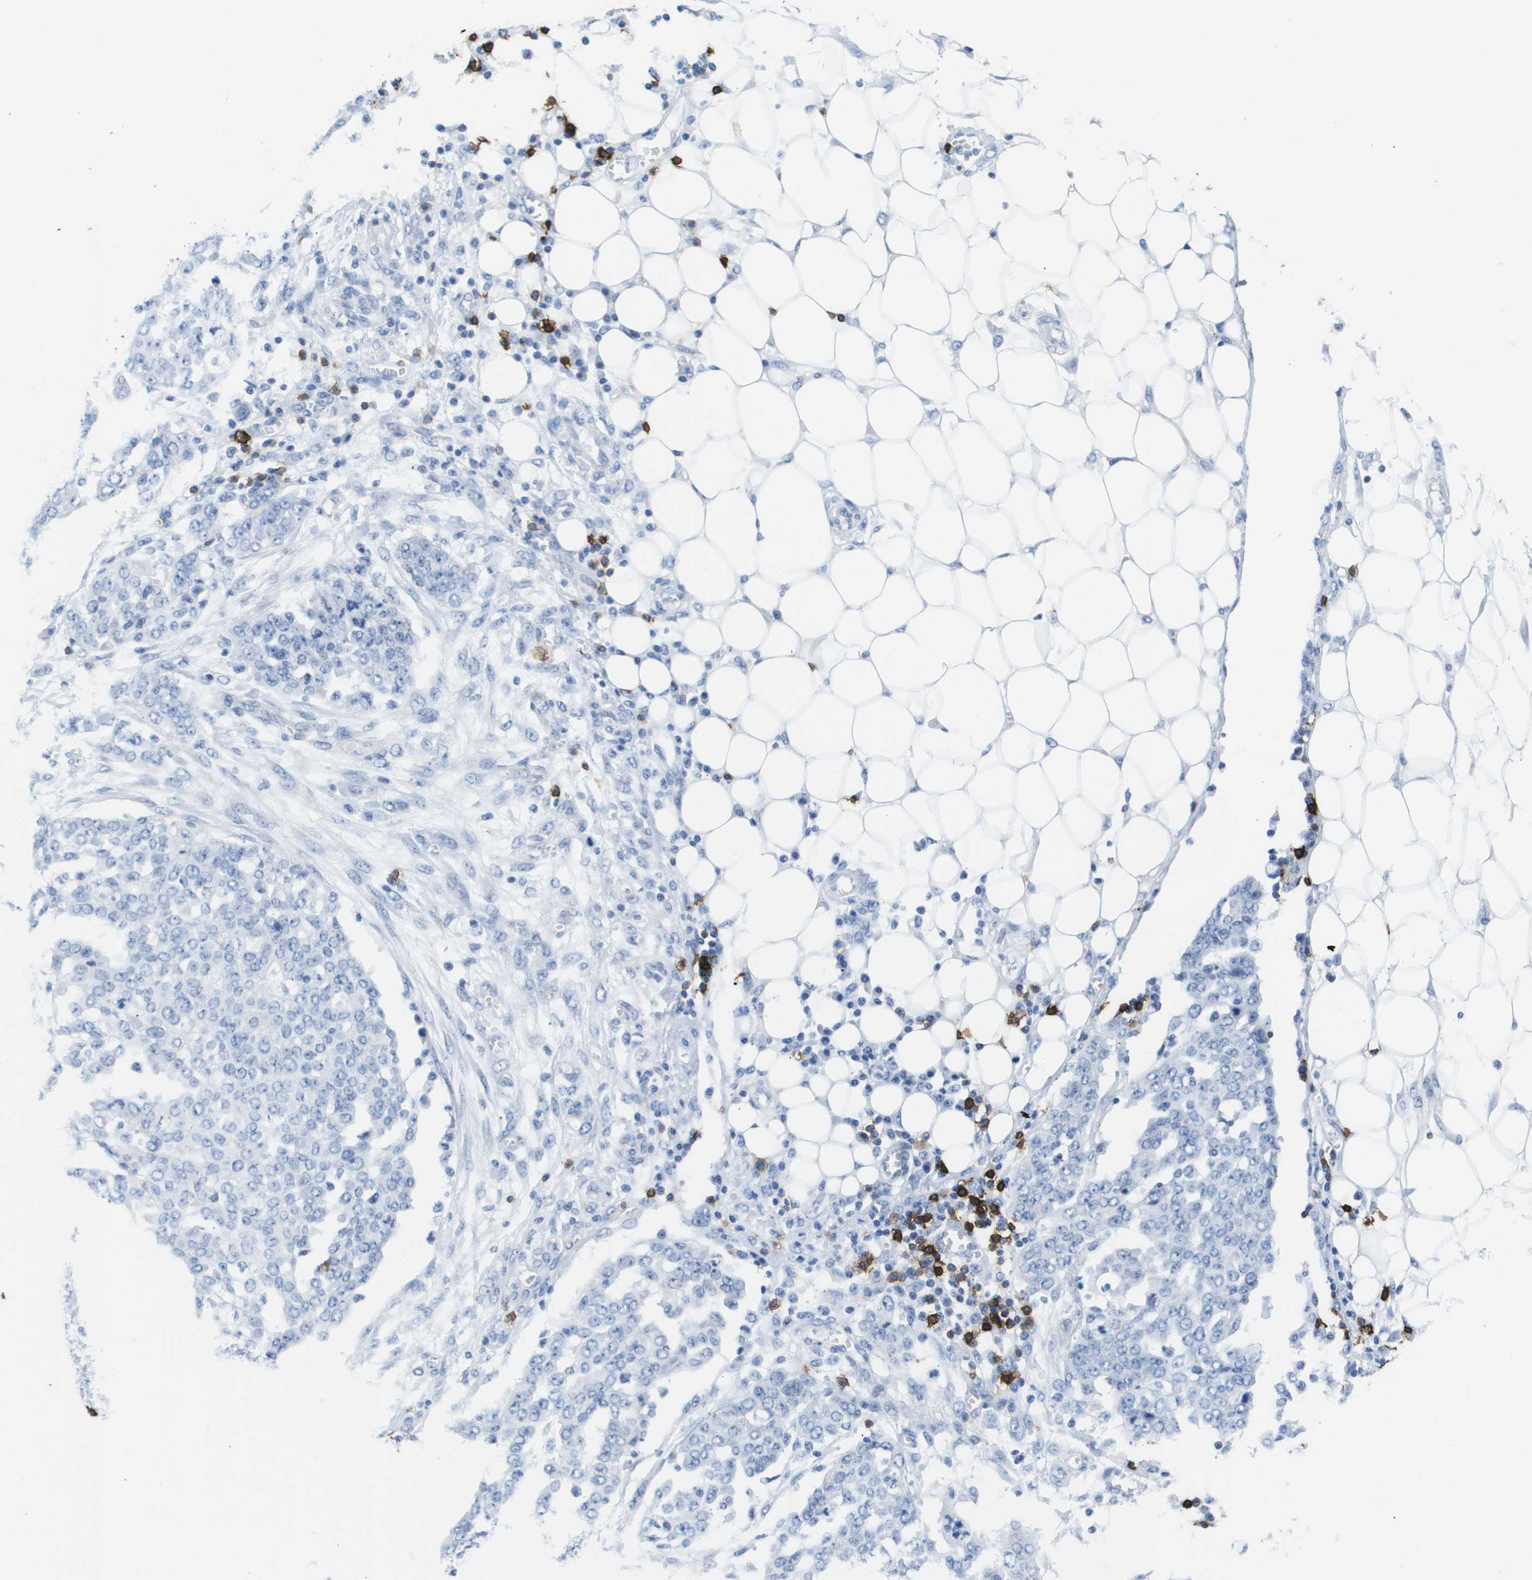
{"staining": {"intensity": "negative", "quantity": "none", "location": "none"}, "tissue": "ovarian cancer", "cell_type": "Tumor cells", "image_type": "cancer", "snomed": [{"axis": "morphology", "description": "Cystadenocarcinoma, serous, NOS"}, {"axis": "topography", "description": "Soft tissue"}, {"axis": "topography", "description": "Ovary"}], "caption": "IHC micrograph of neoplastic tissue: human ovarian serous cystadenocarcinoma stained with DAB displays no significant protein positivity in tumor cells.", "gene": "MS4A1", "patient": {"sex": "female", "age": 57}}